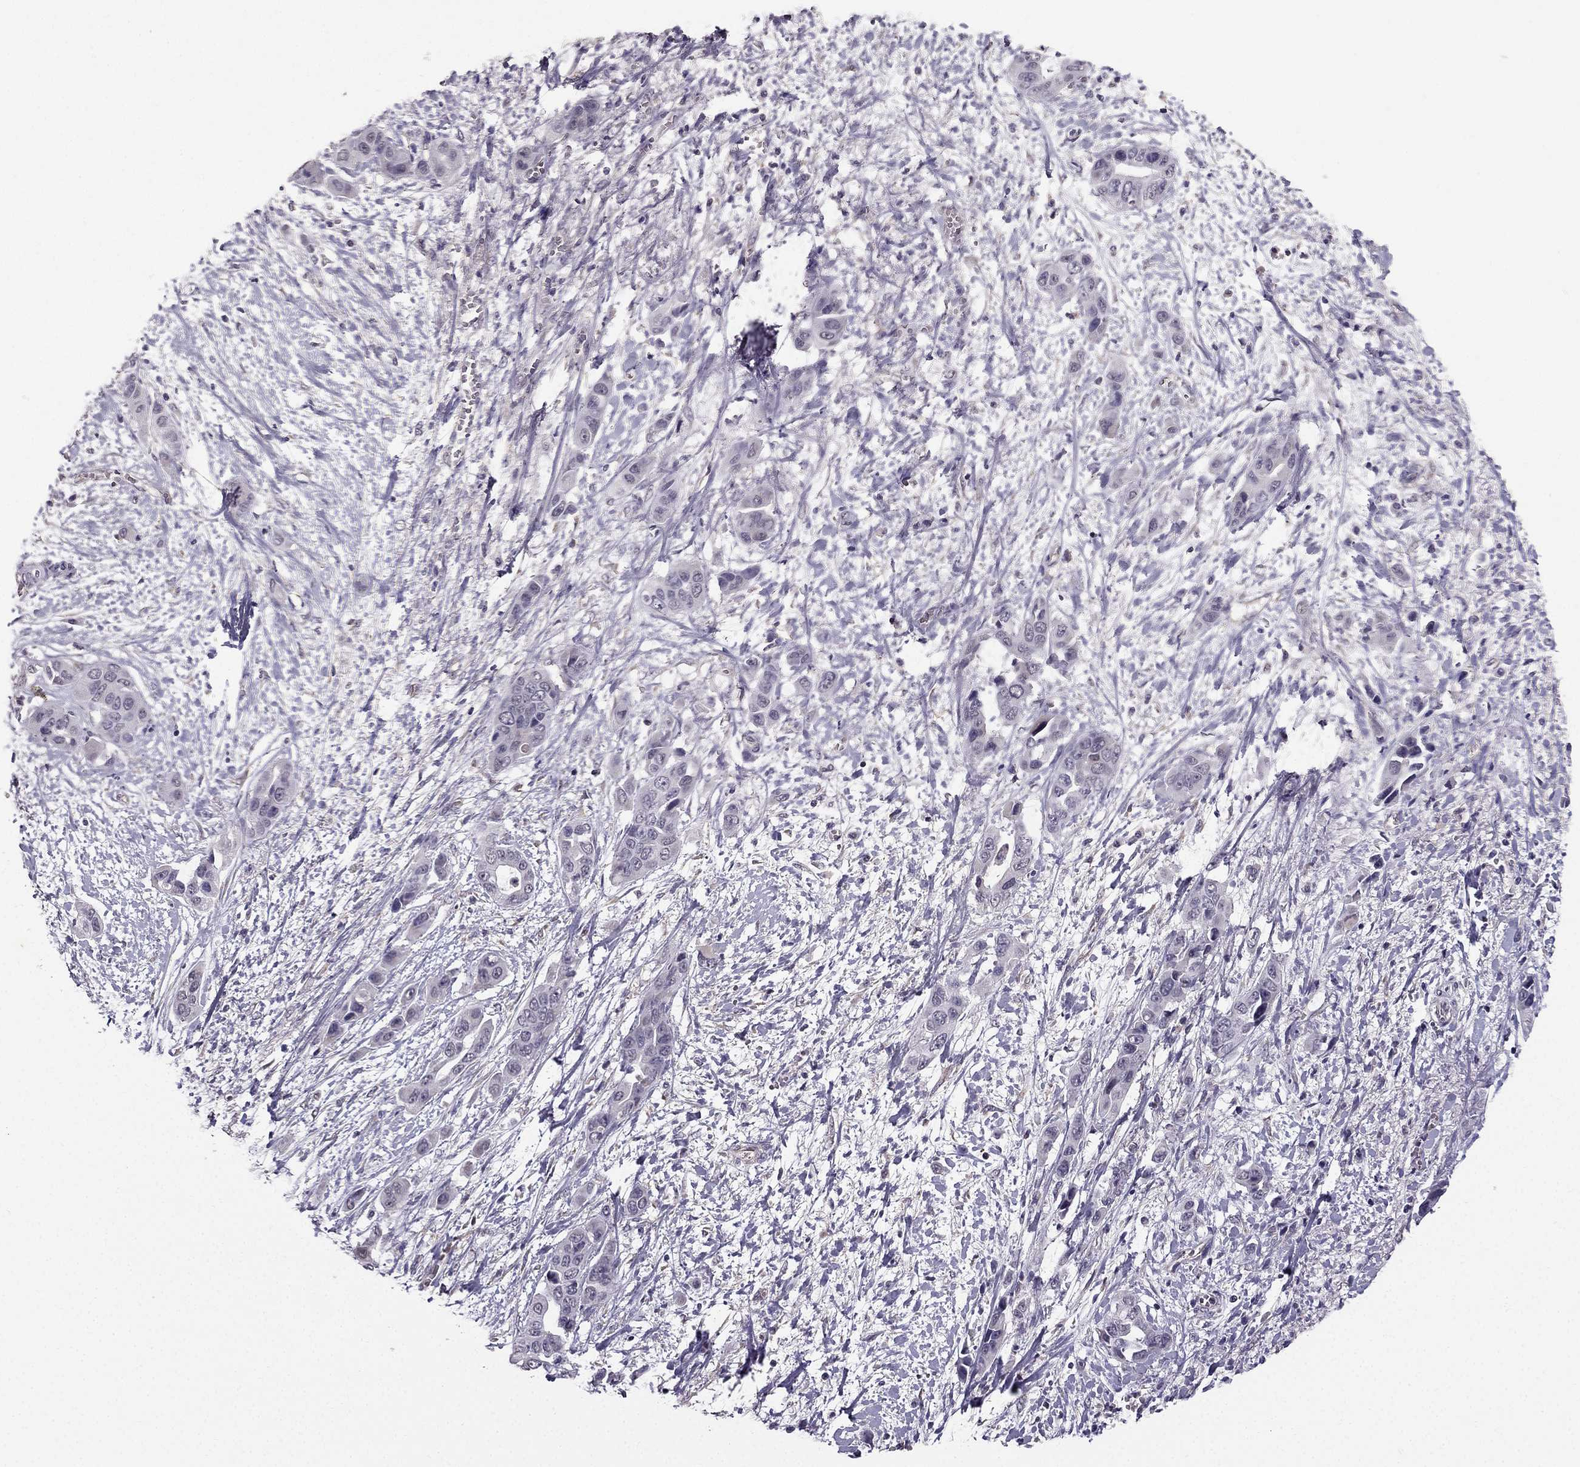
{"staining": {"intensity": "negative", "quantity": "none", "location": "none"}, "tissue": "liver cancer", "cell_type": "Tumor cells", "image_type": "cancer", "snomed": [{"axis": "morphology", "description": "Cholangiocarcinoma"}, {"axis": "topography", "description": "Liver"}], "caption": "This histopathology image is of liver cancer stained with immunohistochemistry to label a protein in brown with the nuclei are counter-stained blue. There is no staining in tumor cells.", "gene": "TSPYL5", "patient": {"sex": "female", "age": 52}}